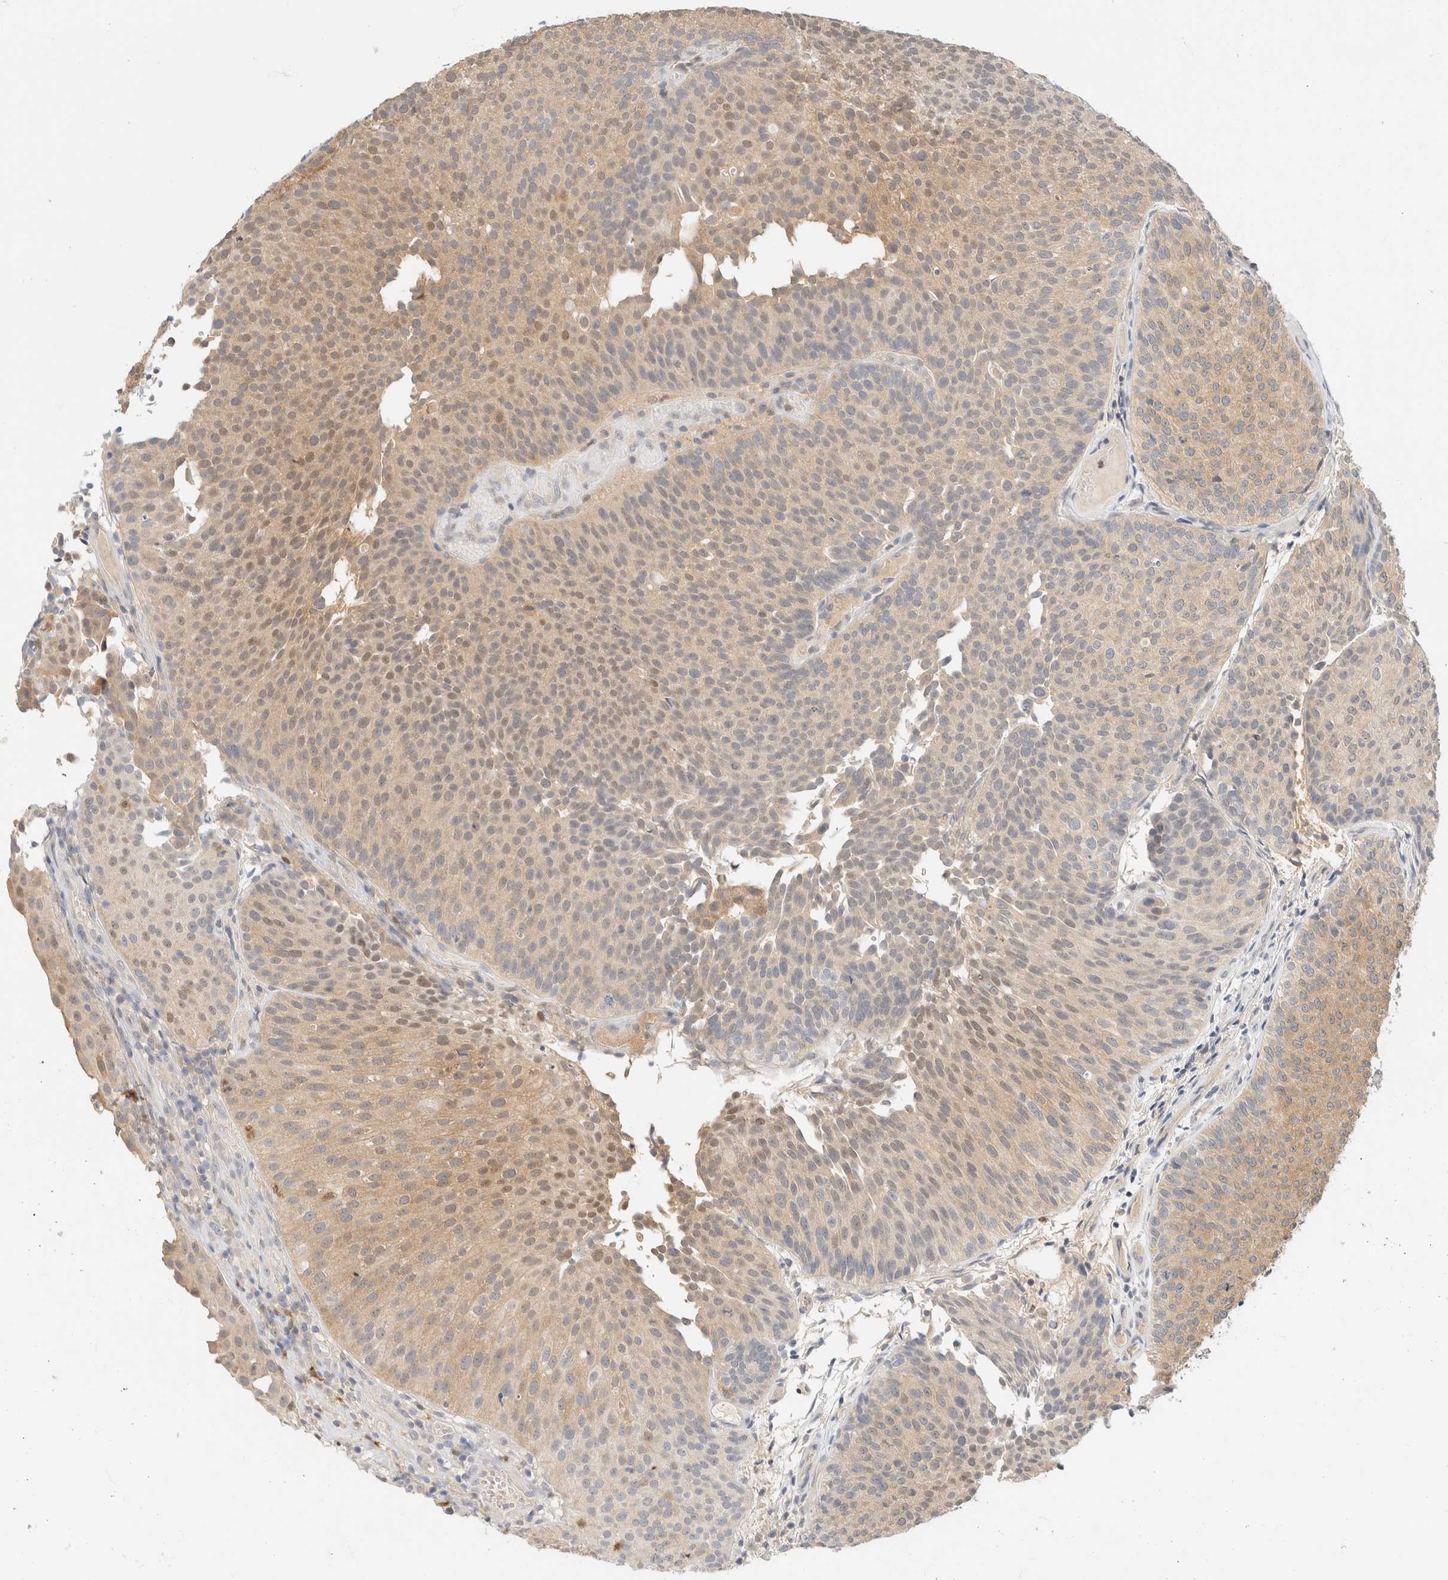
{"staining": {"intensity": "weak", "quantity": "25%-75%", "location": "cytoplasmic/membranous,nuclear"}, "tissue": "urothelial cancer", "cell_type": "Tumor cells", "image_type": "cancer", "snomed": [{"axis": "morphology", "description": "Urothelial carcinoma, Low grade"}, {"axis": "topography", "description": "Urinary bladder"}], "caption": "An image showing weak cytoplasmic/membranous and nuclear expression in approximately 25%-75% of tumor cells in urothelial carcinoma (low-grade), as visualized by brown immunohistochemical staining.", "gene": "GPI", "patient": {"sex": "male", "age": 86}}